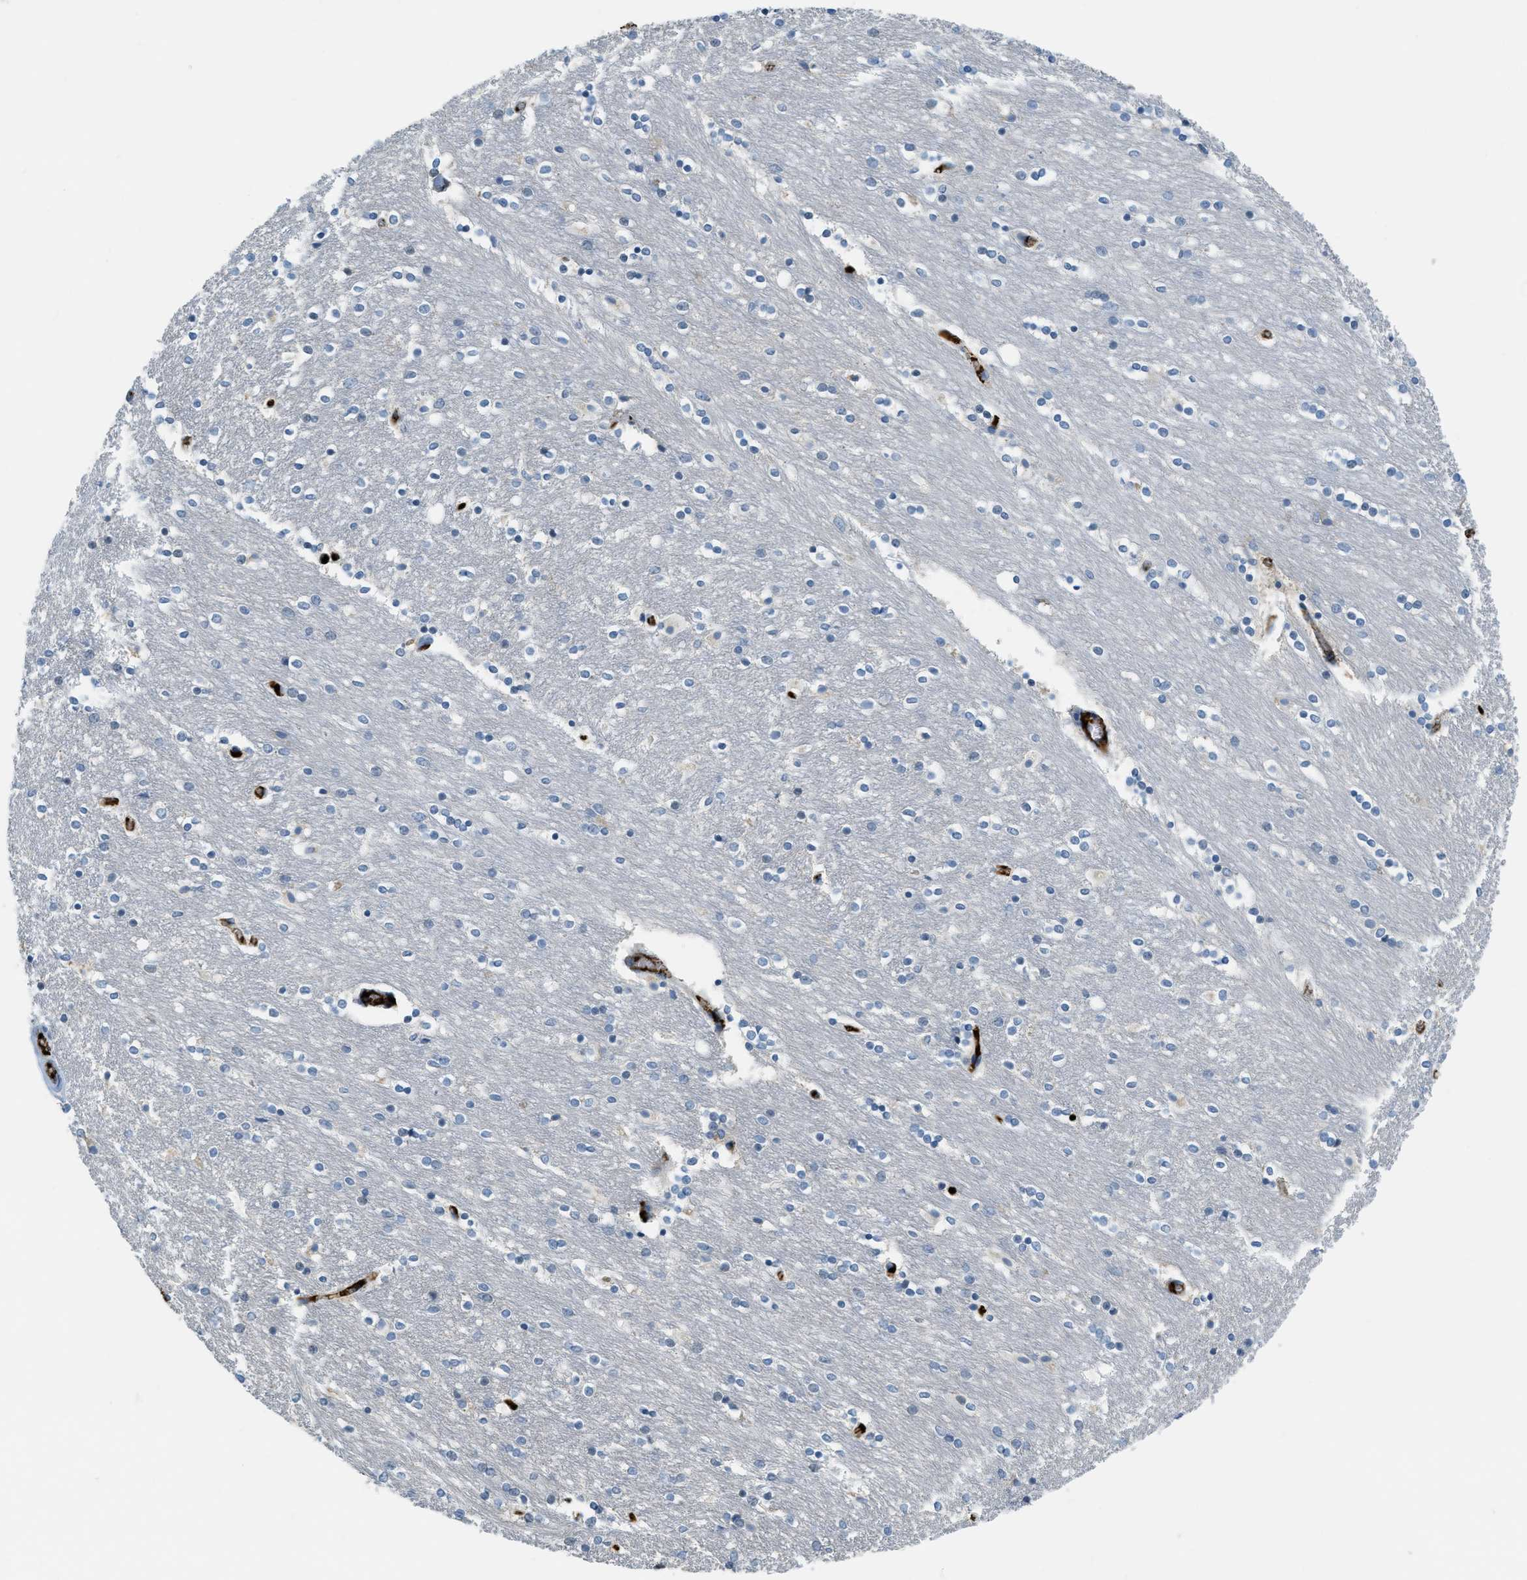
{"staining": {"intensity": "moderate", "quantity": "<25%", "location": "cytoplasmic/membranous"}, "tissue": "caudate", "cell_type": "Glial cells", "image_type": "normal", "snomed": [{"axis": "morphology", "description": "Normal tissue, NOS"}, {"axis": "topography", "description": "Lateral ventricle wall"}], "caption": "Unremarkable caudate displays moderate cytoplasmic/membranous expression in about <25% of glial cells.", "gene": "PRTN3", "patient": {"sex": "female", "age": 54}}